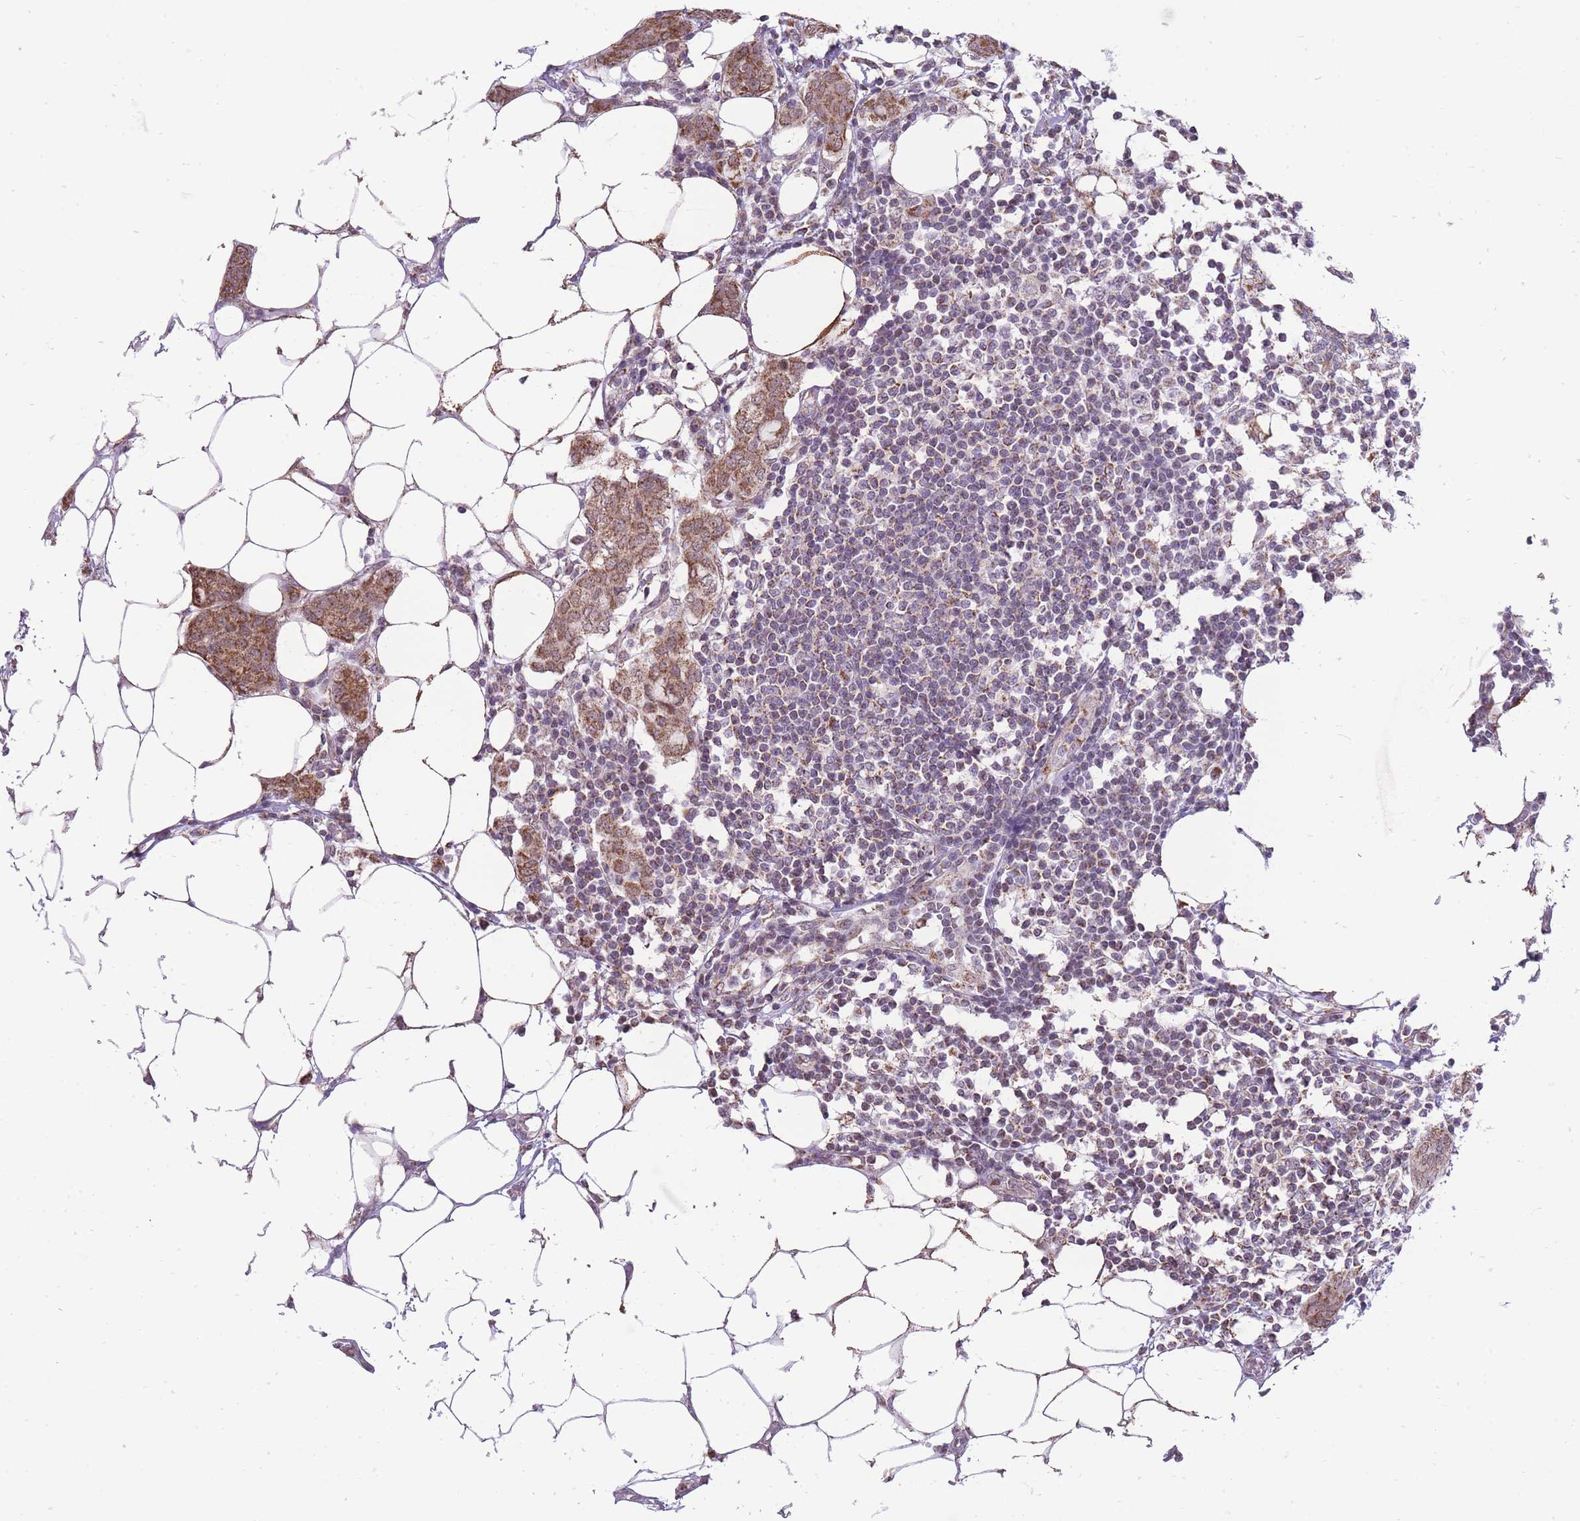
{"staining": {"intensity": "moderate", "quantity": ">75%", "location": "cytoplasmic/membranous"}, "tissue": "breast cancer", "cell_type": "Tumor cells", "image_type": "cancer", "snomed": [{"axis": "morphology", "description": "Duct carcinoma"}, {"axis": "topography", "description": "Breast"}], "caption": "Protein staining of invasive ductal carcinoma (breast) tissue exhibits moderate cytoplasmic/membranous staining in about >75% of tumor cells.", "gene": "NELL1", "patient": {"sex": "female", "age": 72}}